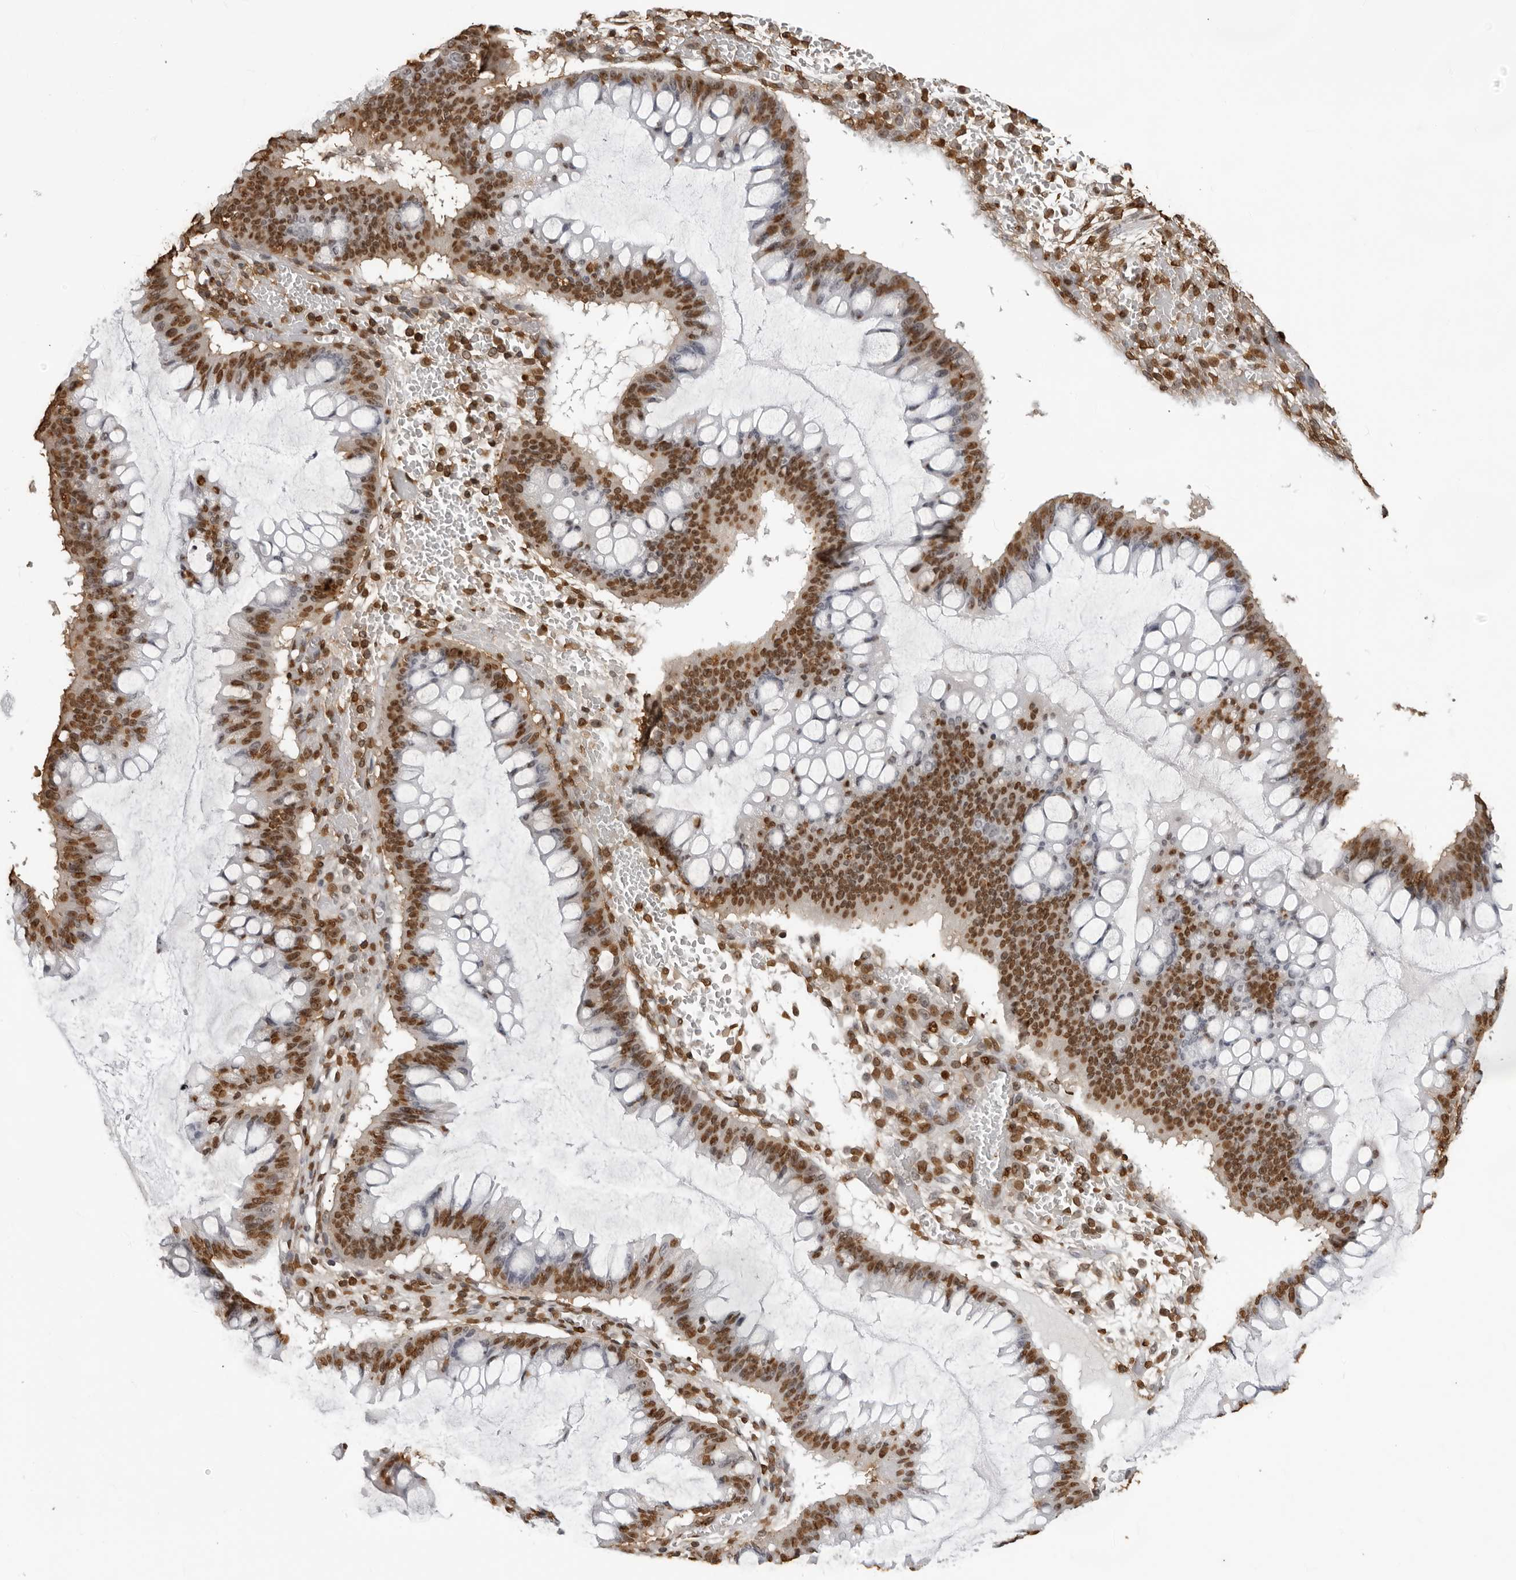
{"staining": {"intensity": "strong", "quantity": ">75%", "location": "nuclear"}, "tissue": "ovarian cancer", "cell_type": "Tumor cells", "image_type": "cancer", "snomed": [{"axis": "morphology", "description": "Cystadenocarcinoma, mucinous, NOS"}, {"axis": "topography", "description": "Ovary"}], "caption": "Immunohistochemistry (IHC) micrograph of mucinous cystadenocarcinoma (ovarian) stained for a protein (brown), which shows high levels of strong nuclear positivity in approximately >75% of tumor cells.", "gene": "ZFP91", "patient": {"sex": "female", "age": 73}}